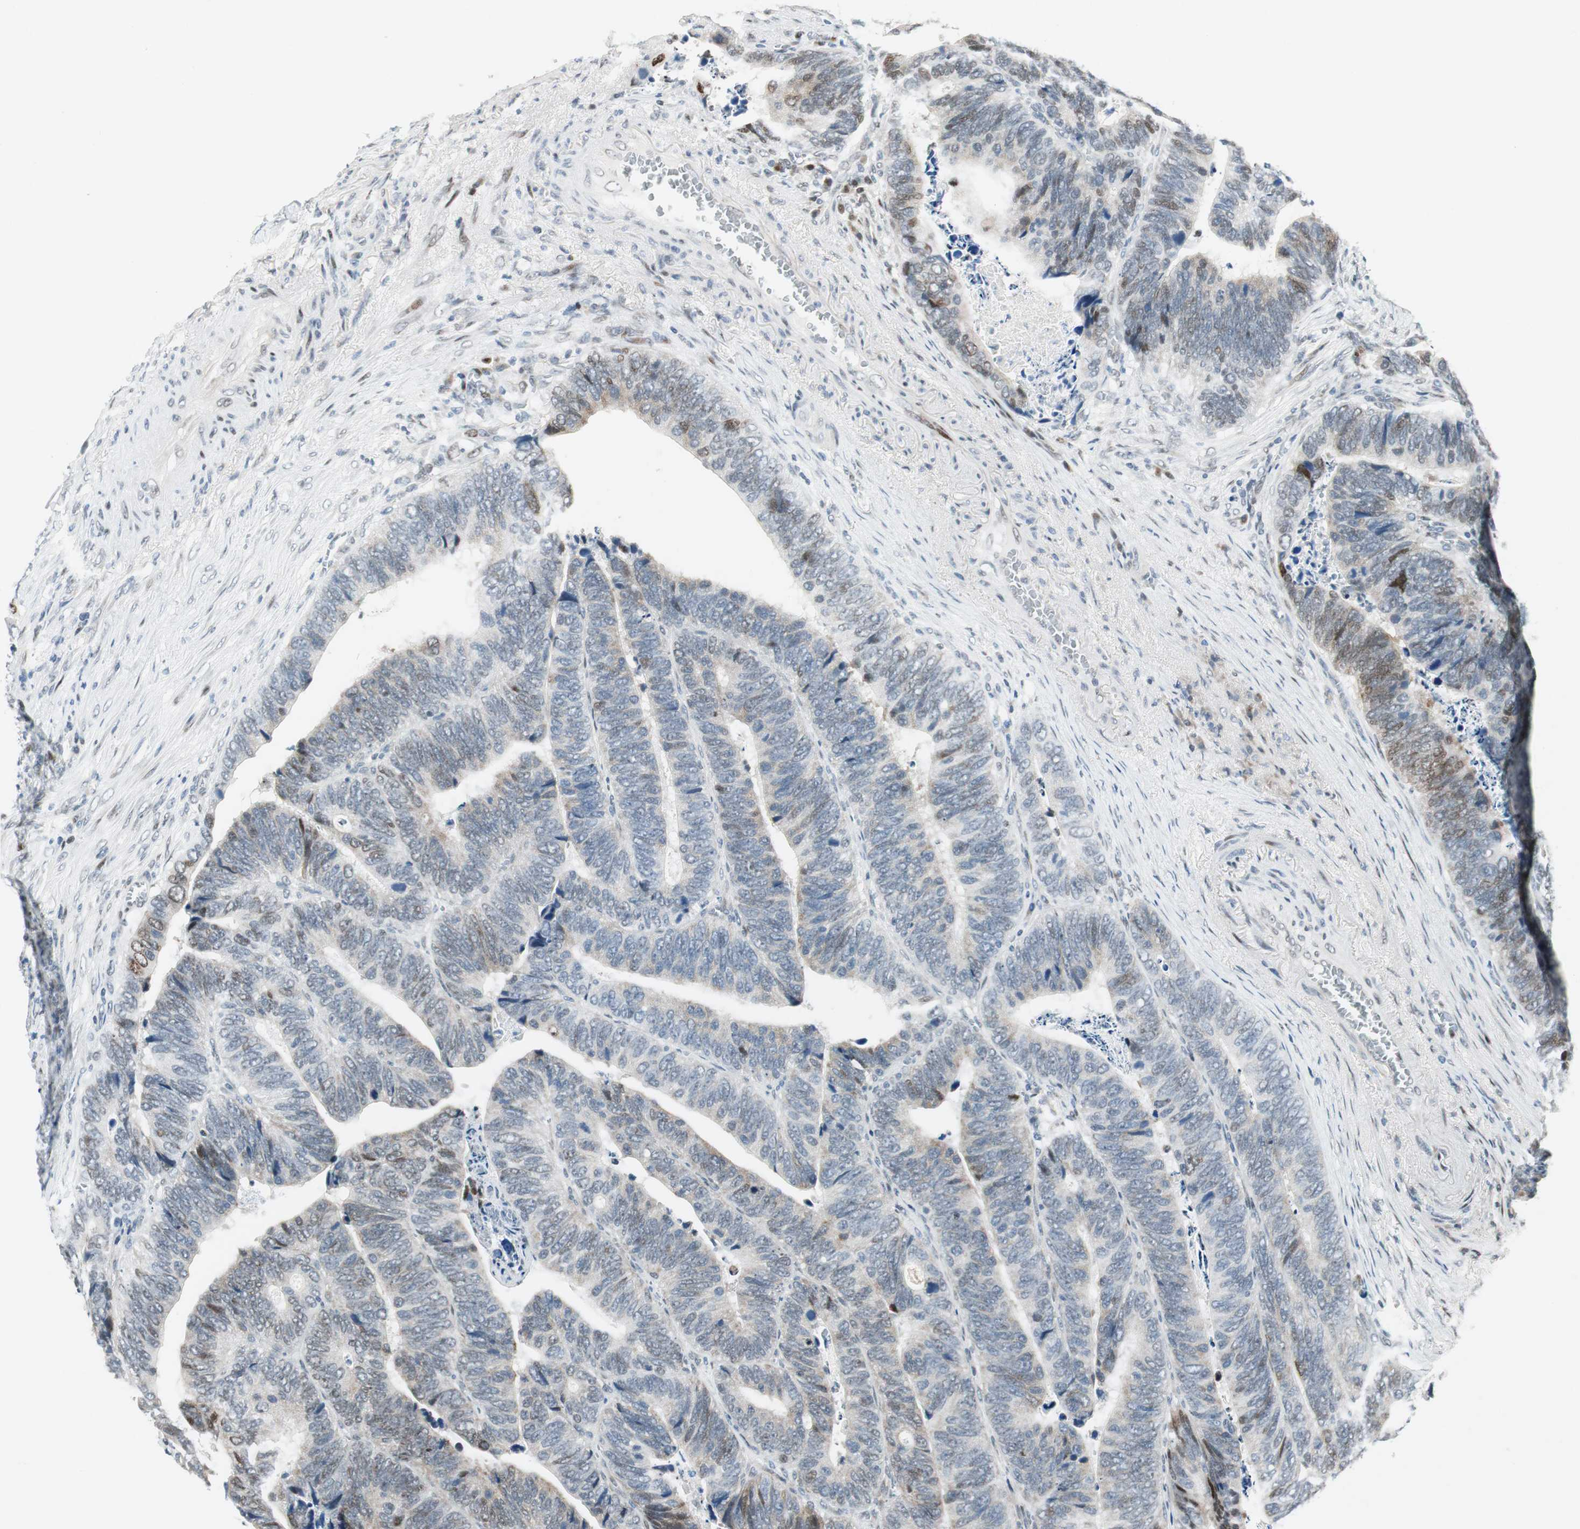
{"staining": {"intensity": "moderate", "quantity": "25%-75%", "location": "nuclear"}, "tissue": "colorectal cancer", "cell_type": "Tumor cells", "image_type": "cancer", "snomed": [{"axis": "morphology", "description": "Adenocarcinoma, NOS"}, {"axis": "topography", "description": "Colon"}], "caption": "The histopathology image shows immunohistochemical staining of adenocarcinoma (colorectal). There is moderate nuclear expression is identified in approximately 25%-75% of tumor cells.", "gene": "AJUBA", "patient": {"sex": "male", "age": 72}}